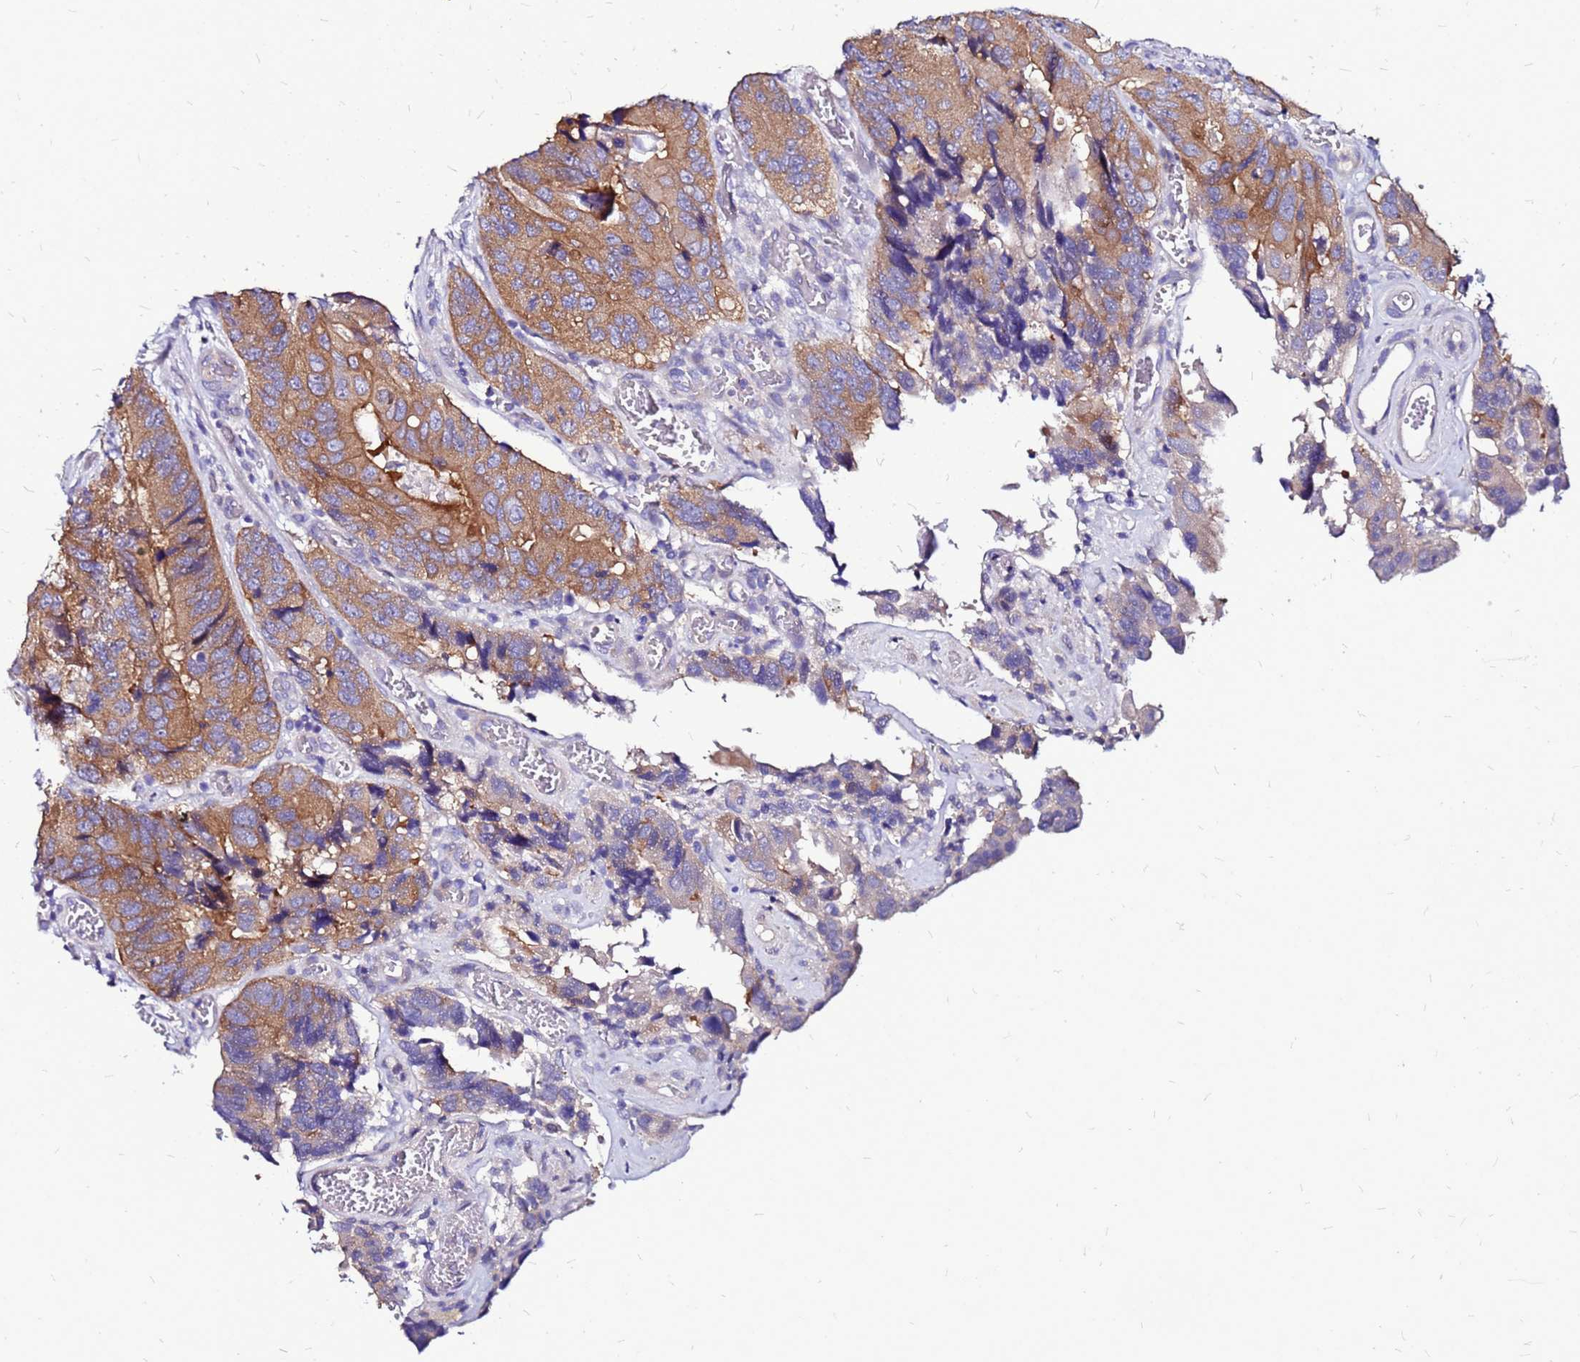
{"staining": {"intensity": "moderate", "quantity": ">75%", "location": "cytoplasmic/membranous"}, "tissue": "colorectal cancer", "cell_type": "Tumor cells", "image_type": "cancer", "snomed": [{"axis": "morphology", "description": "Adenocarcinoma, NOS"}, {"axis": "topography", "description": "Colon"}], "caption": "Protein expression by immunohistochemistry (IHC) exhibits moderate cytoplasmic/membranous expression in about >75% of tumor cells in colorectal cancer.", "gene": "ARHGEF5", "patient": {"sex": "male", "age": 84}}